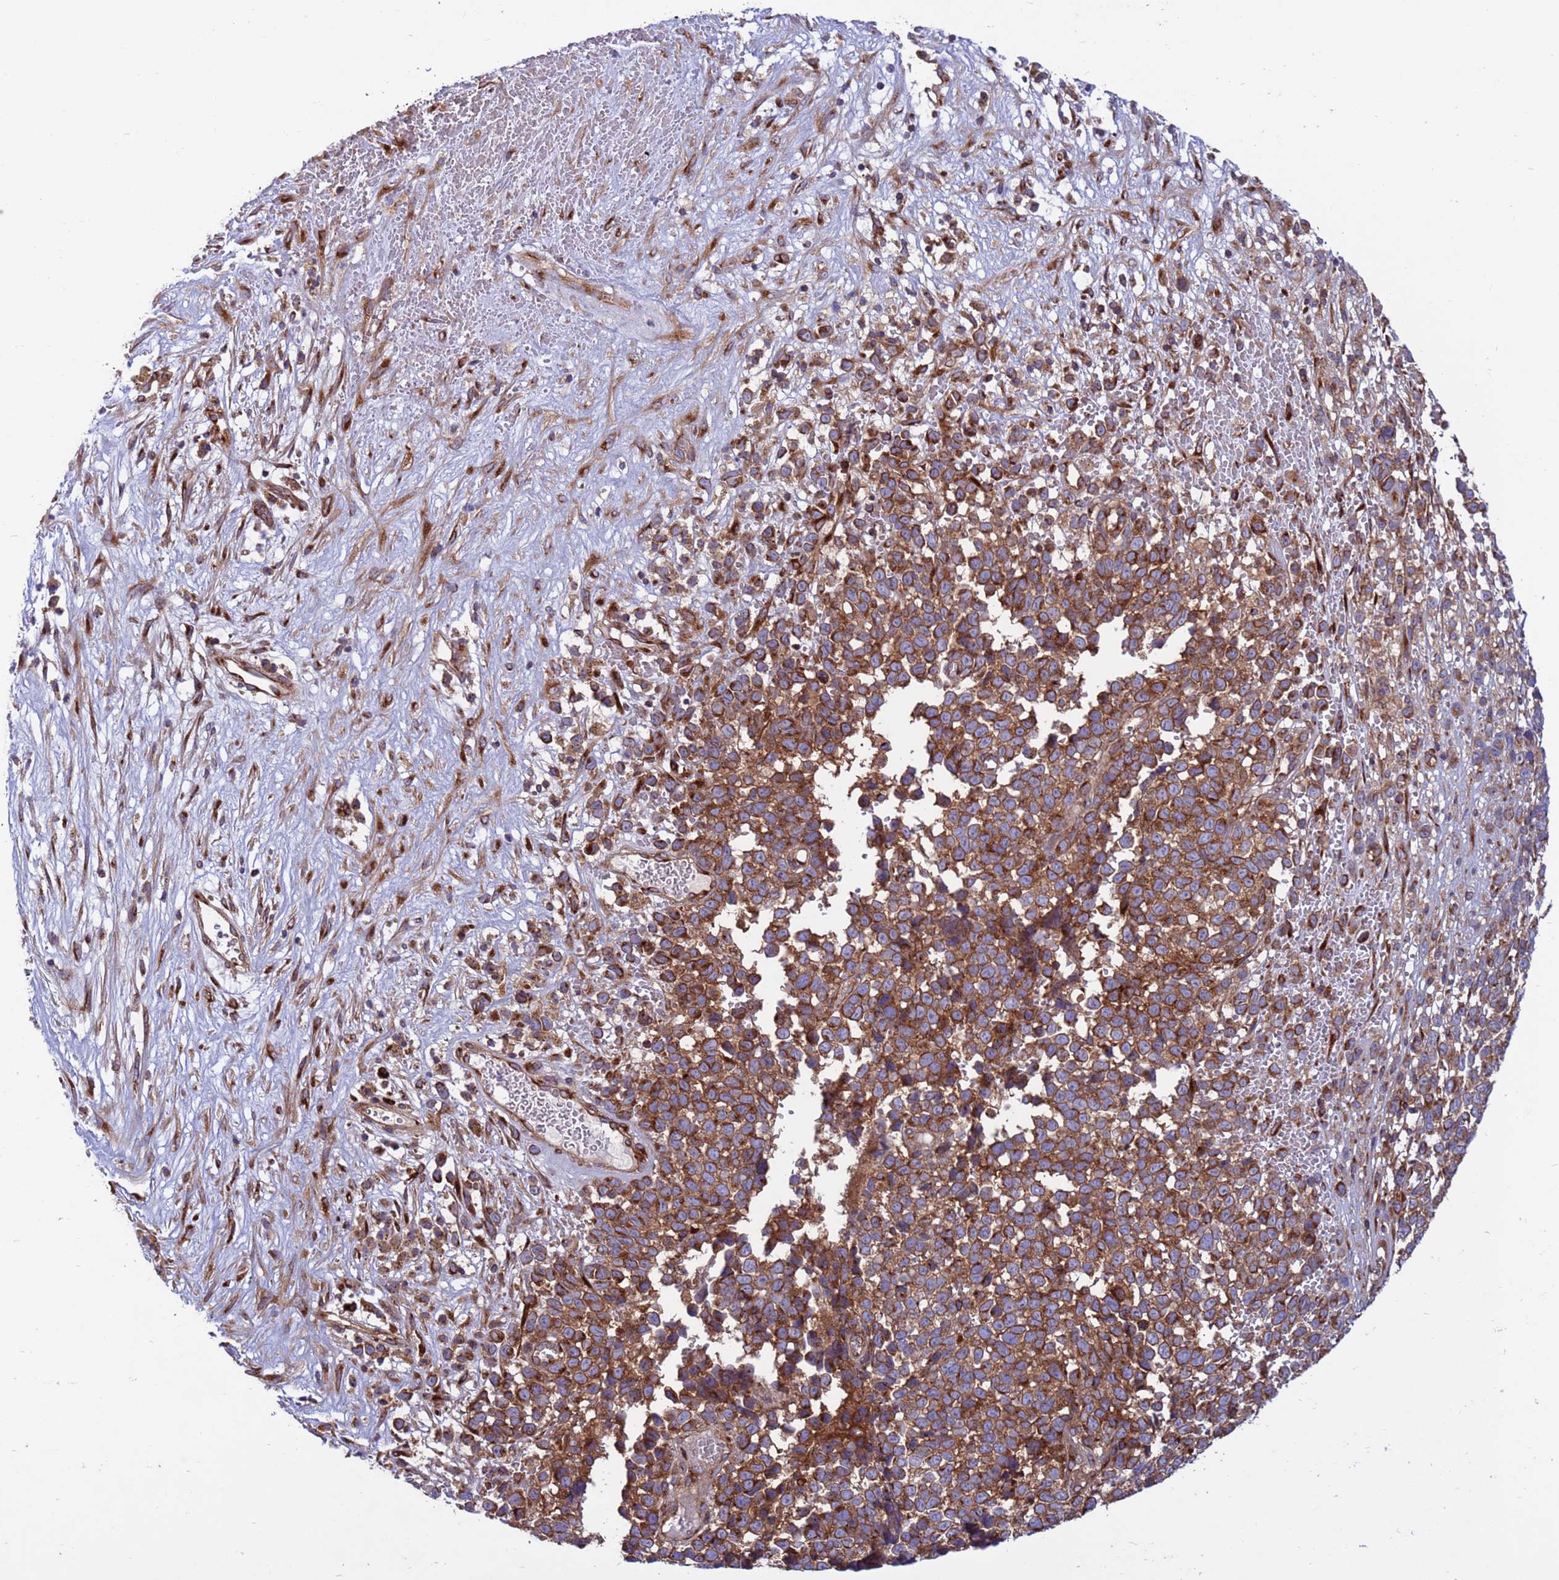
{"staining": {"intensity": "moderate", "quantity": ">75%", "location": "cytoplasmic/membranous"}, "tissue": "melanoma", "cell_type": "Tumor cells", "image_type": "cancer", "snomed": [{"axis": "morphology", "description": "Malignant melanoma, NOS"}, {"axis": "topography", "description": "Nose, NOS"}], "caption": "Immunohistochemical staining of human melanoma exhibits moderate cytoplasmic/membranous protein staining in approximately >75% of tumor cells.", "gene": "ZC3HAV1", "patient": {"sex": "female", "age": 48}}